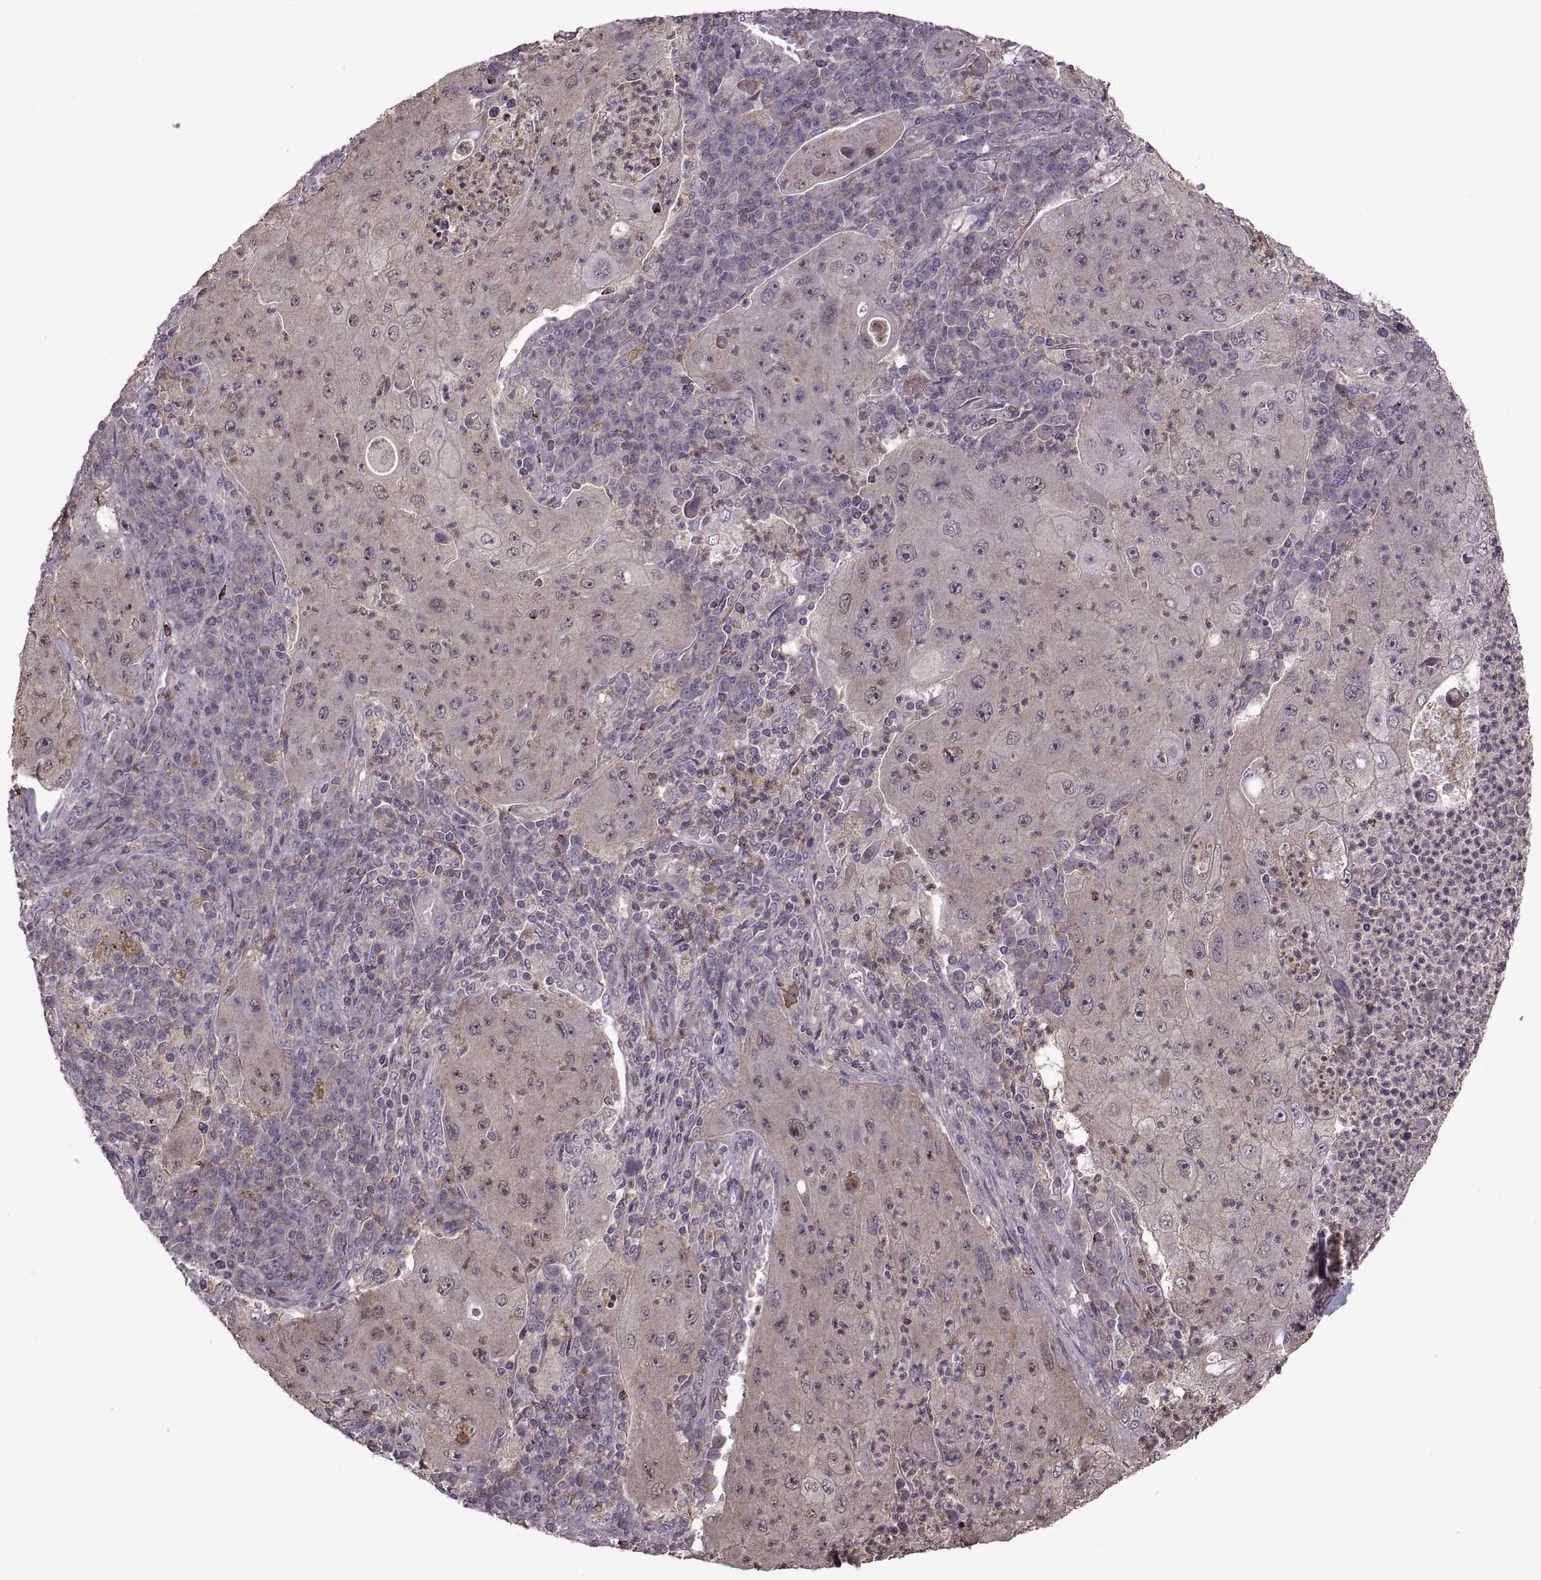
{"staining": {"intensity": "negative", "quantity": "none", "location": "none"}, "tissue": "lung cancer", "cell_type": "Tumor cells", "image_type": "cancer", "snomed": [{"axis": "morphology", "description": "Squamous cell carcinoma, NOS"}, {"axis": "topography", "description": "Lung"}], "caption": "The IHC photomicrograph has no significant positivity in tumor cells of squamous cell carcinoma (lung) tissue.", "gene": "PIERCE1", "patient": {"sex": "female", "age": 59}}